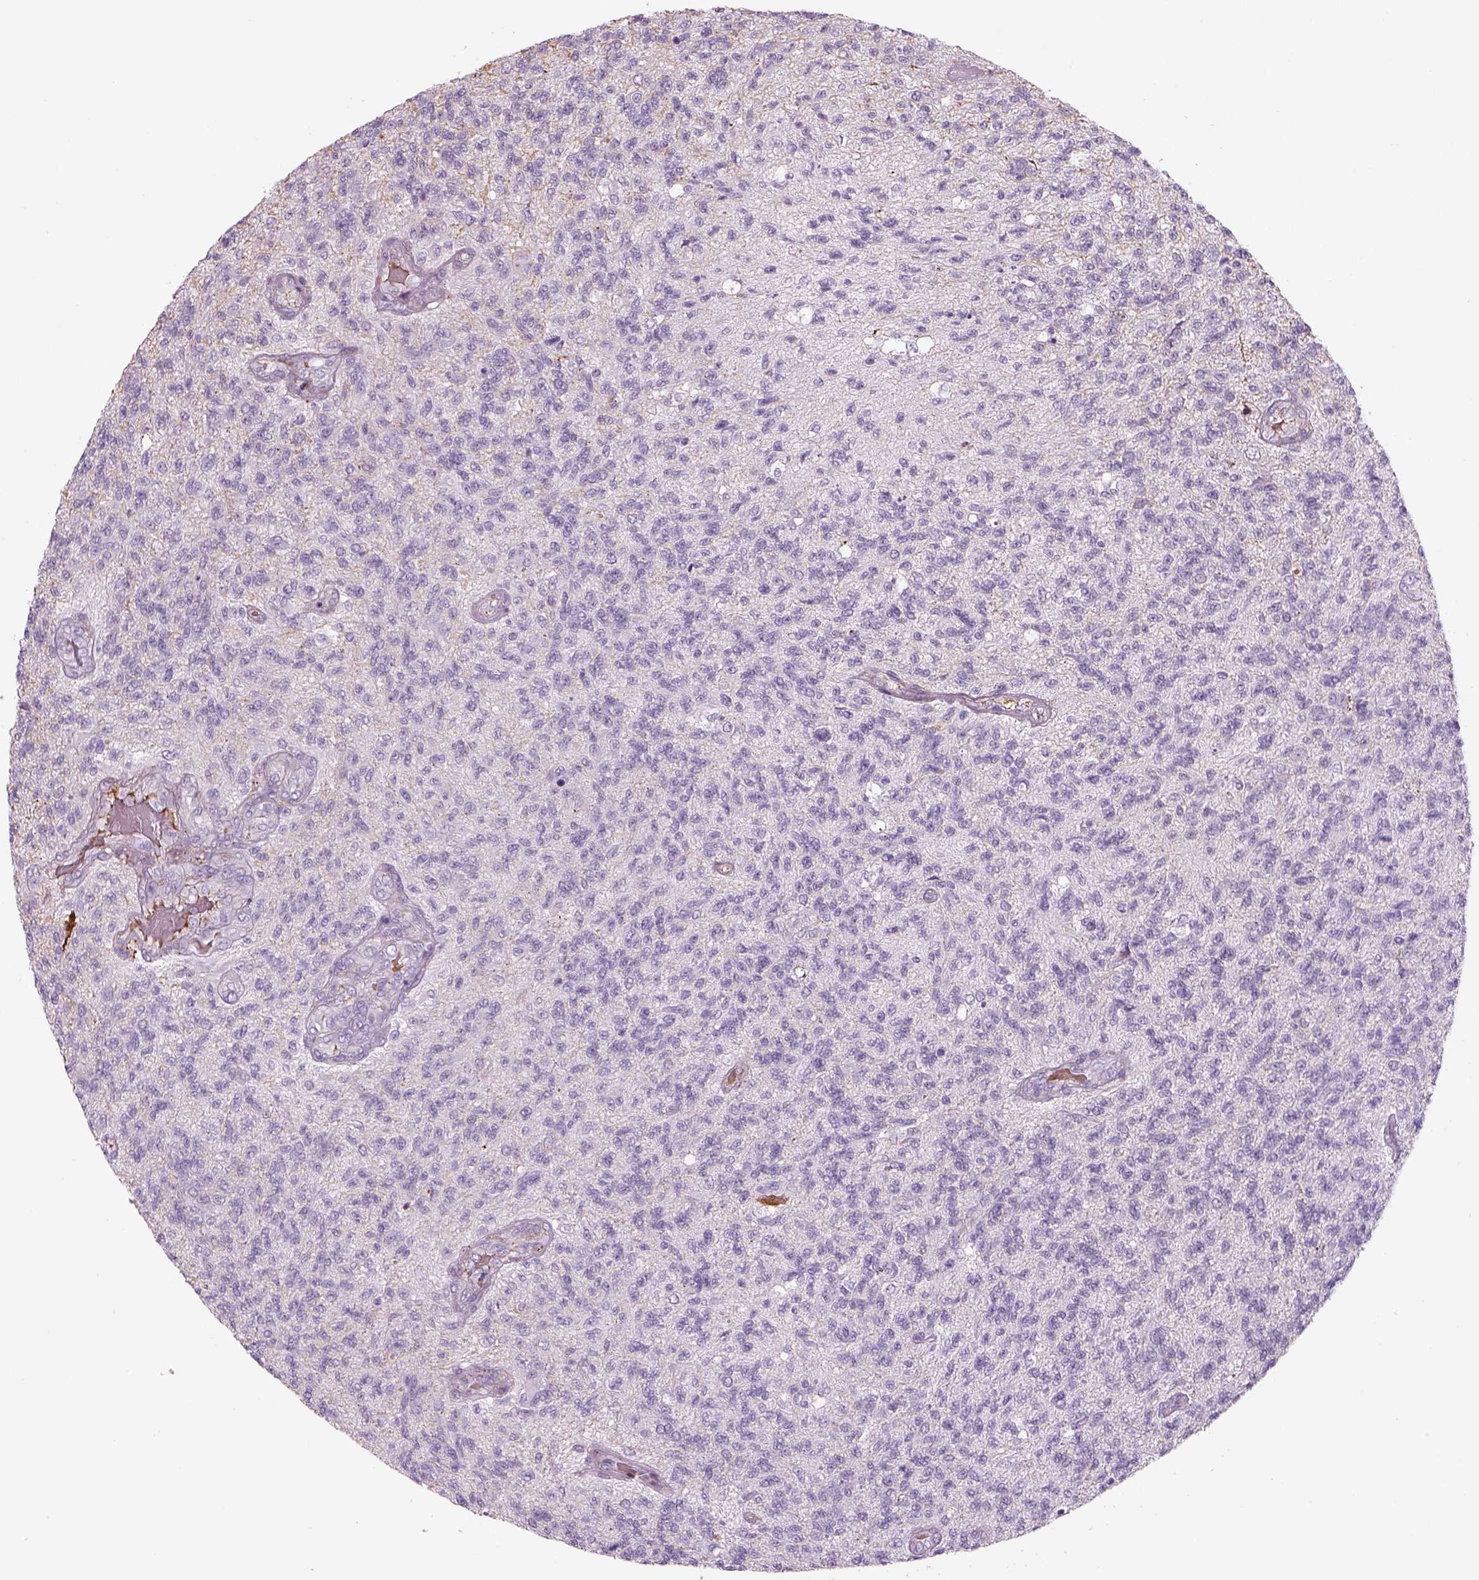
{"staining": {"intensity": "negative", "quantity": "none", "location": "none"}, "tissue": "glioma", "cell_type": "Tumor cells", "image_type": "cancer", "snomed": [{"axis": "morphology", "description": "Glioma, malignant, High grade"}, {"axis": "topography", "description": "Brain"}], "caption": "High power microscopy photomicrograph of an immunohistochemistry (IHC) histopathology image of glioma, revealing no significant positivity in tumor cells.", "gene": "PABPC1L2B", "patient": {"sex": "male", "age": 56}}